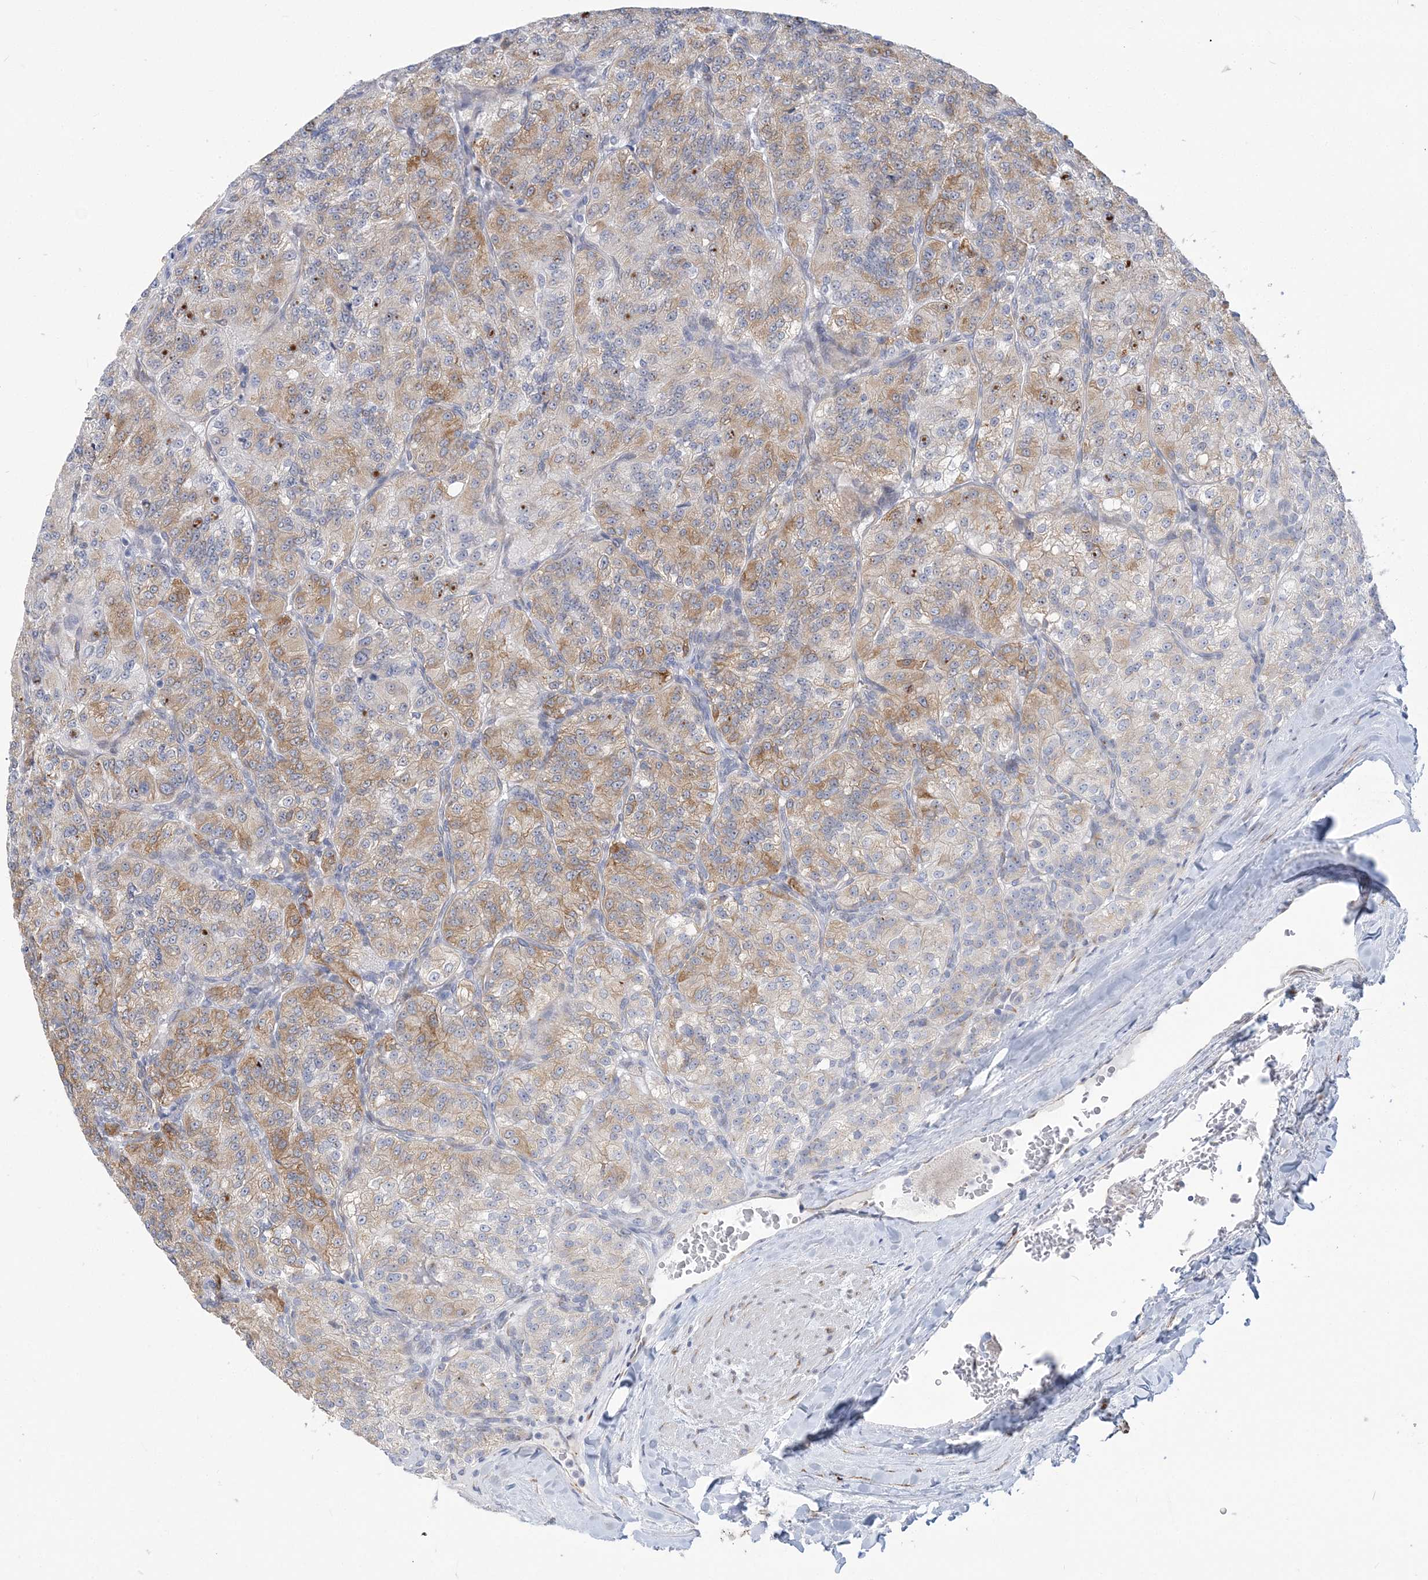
{"staining": {"intensity": "moderate", "quantity": ">75%", "location": "cytoplasmic/membranous"}, "tissue": "renal cancer", "cell_type": "Tumor cells", "image_type": "cancer", "snomed": [{"axis": "morphology", "description": "Adenocarcinoma, NOS"}, {"axis": "topography", "description": "Kidney"}], "caption": "This histopathology image shows renal adenocarcinoma stained with immunohistochemistry to label a protein in brown. The cytoplasmic/membranous of tumor cells show moderate positivity for the protein. Nuclei are counter-stained blue.", "gene": "PLEKHG4B", "patient": {"sex": "female", "age": 63}}